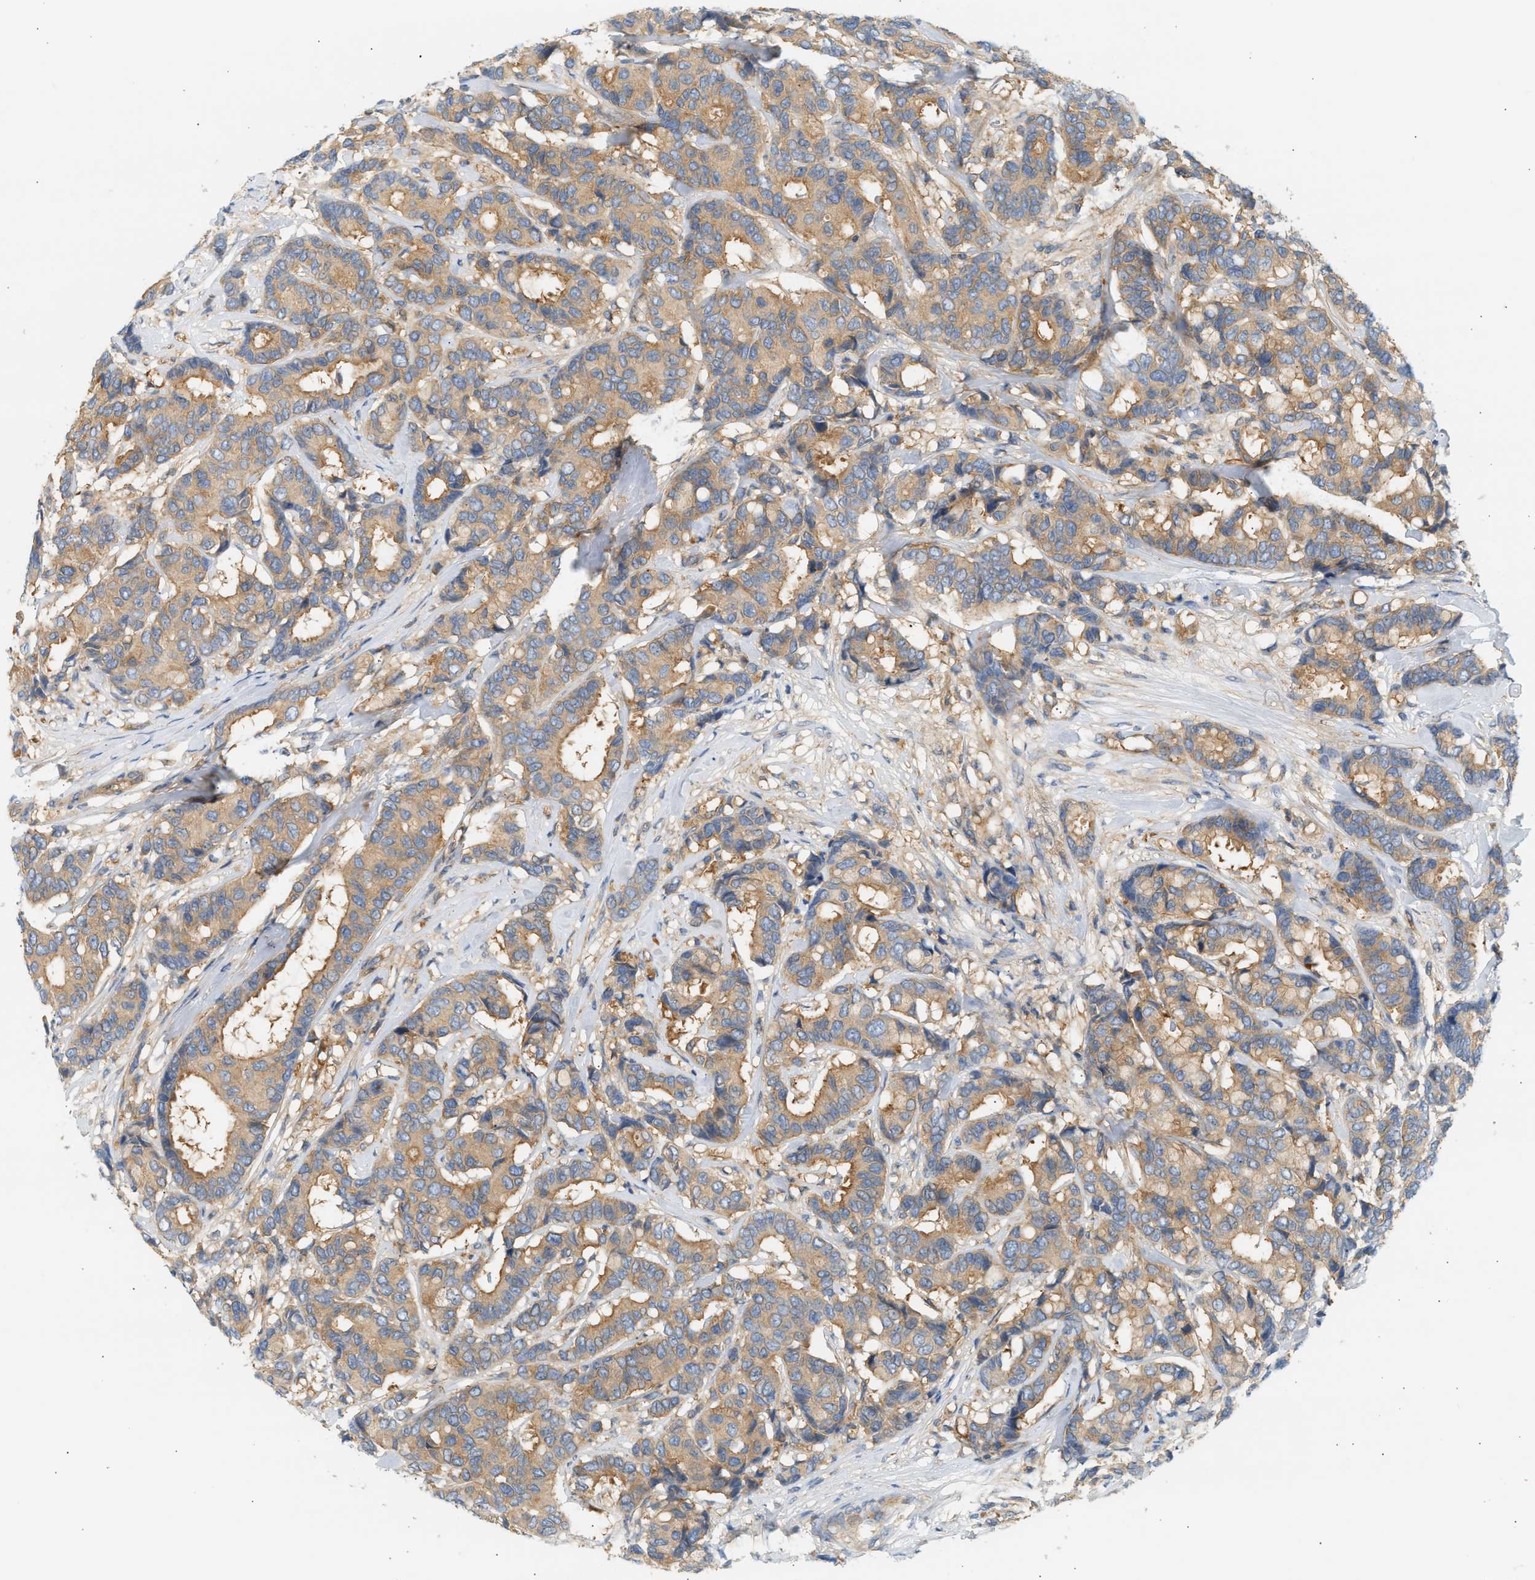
{"staining": {"intensity": "moderate", "quantity": ">75%", "location": "cytoplasmic/membranous"}, "tissue": "breast cancer", "cell_type": "Tumor cells", "image_type": "cancer", "snomed": [{"axis": "morphology", "description": "Duct carcinoma"}, {"axis": "topography", "description": "Breast"}], "caption": "Moderate cytoplasmic/membranous staining for a protein is present in approximately >75% of tumor cells of breast intraductal carcinoma using immunohistochemistry (IHC).", "gene": "PAFAH1B1", "patient": {"sex": "female", "age": 87}}